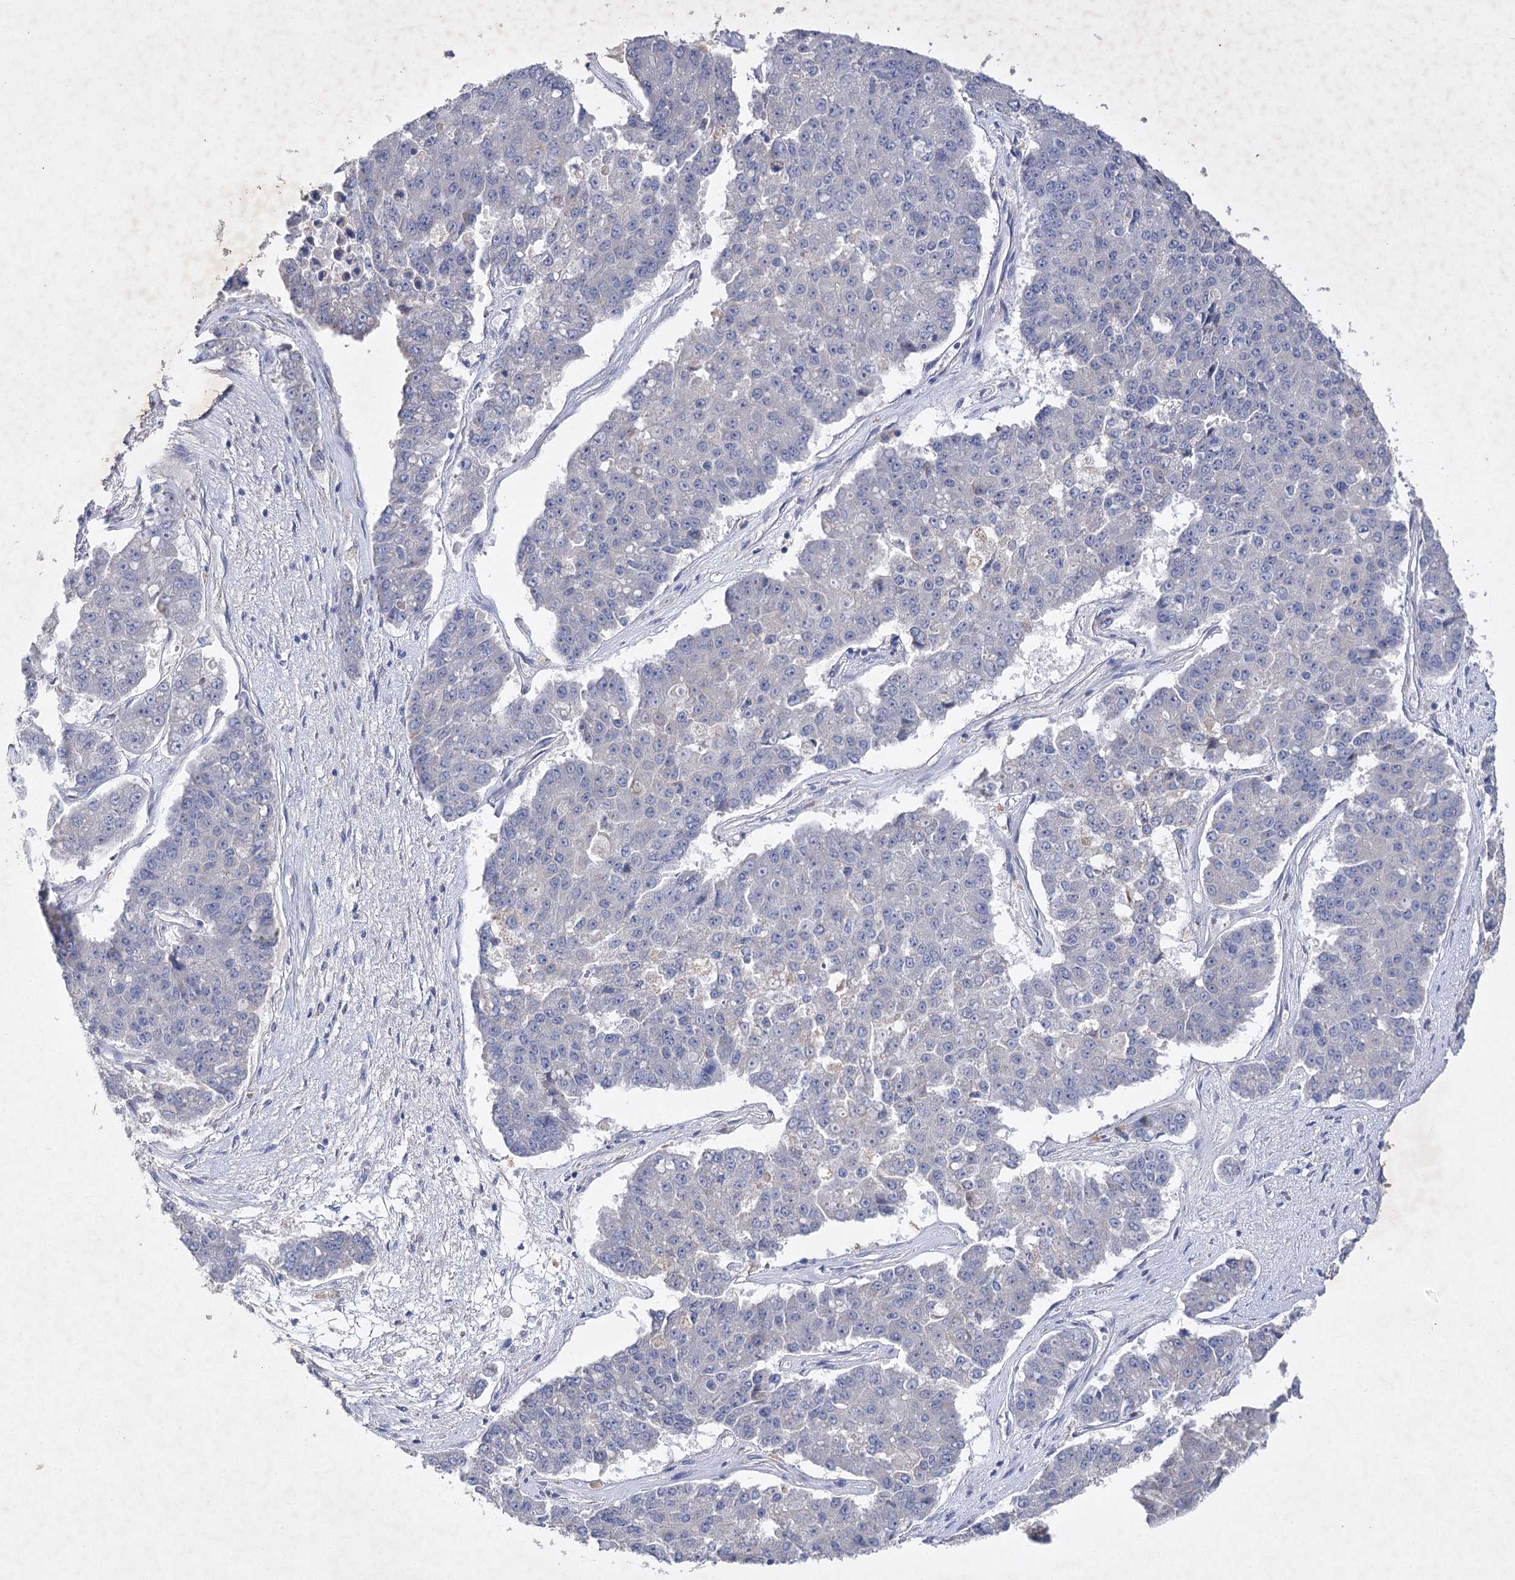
{"staining": {"intensity": "negative", "quantity": "none", "location": "none"}, "tissue": "pancreatic cancer", "cell_type": "Tumor cells", "image_type": "cancer", "snomed": [{"axis": "morphology", "description": "Adenocarcinoma, NOS"}, {"axis": "topography", "description": "Pancreas"}], "caption": "High magnification brightfield microscopy of pancreatic cancer stained with DAB (brown) and counterstained with hematoxylin (blue): tumor cells show no significant expression.", "gene": "COX15", "patient": {"sex": "male", "age": 50}}